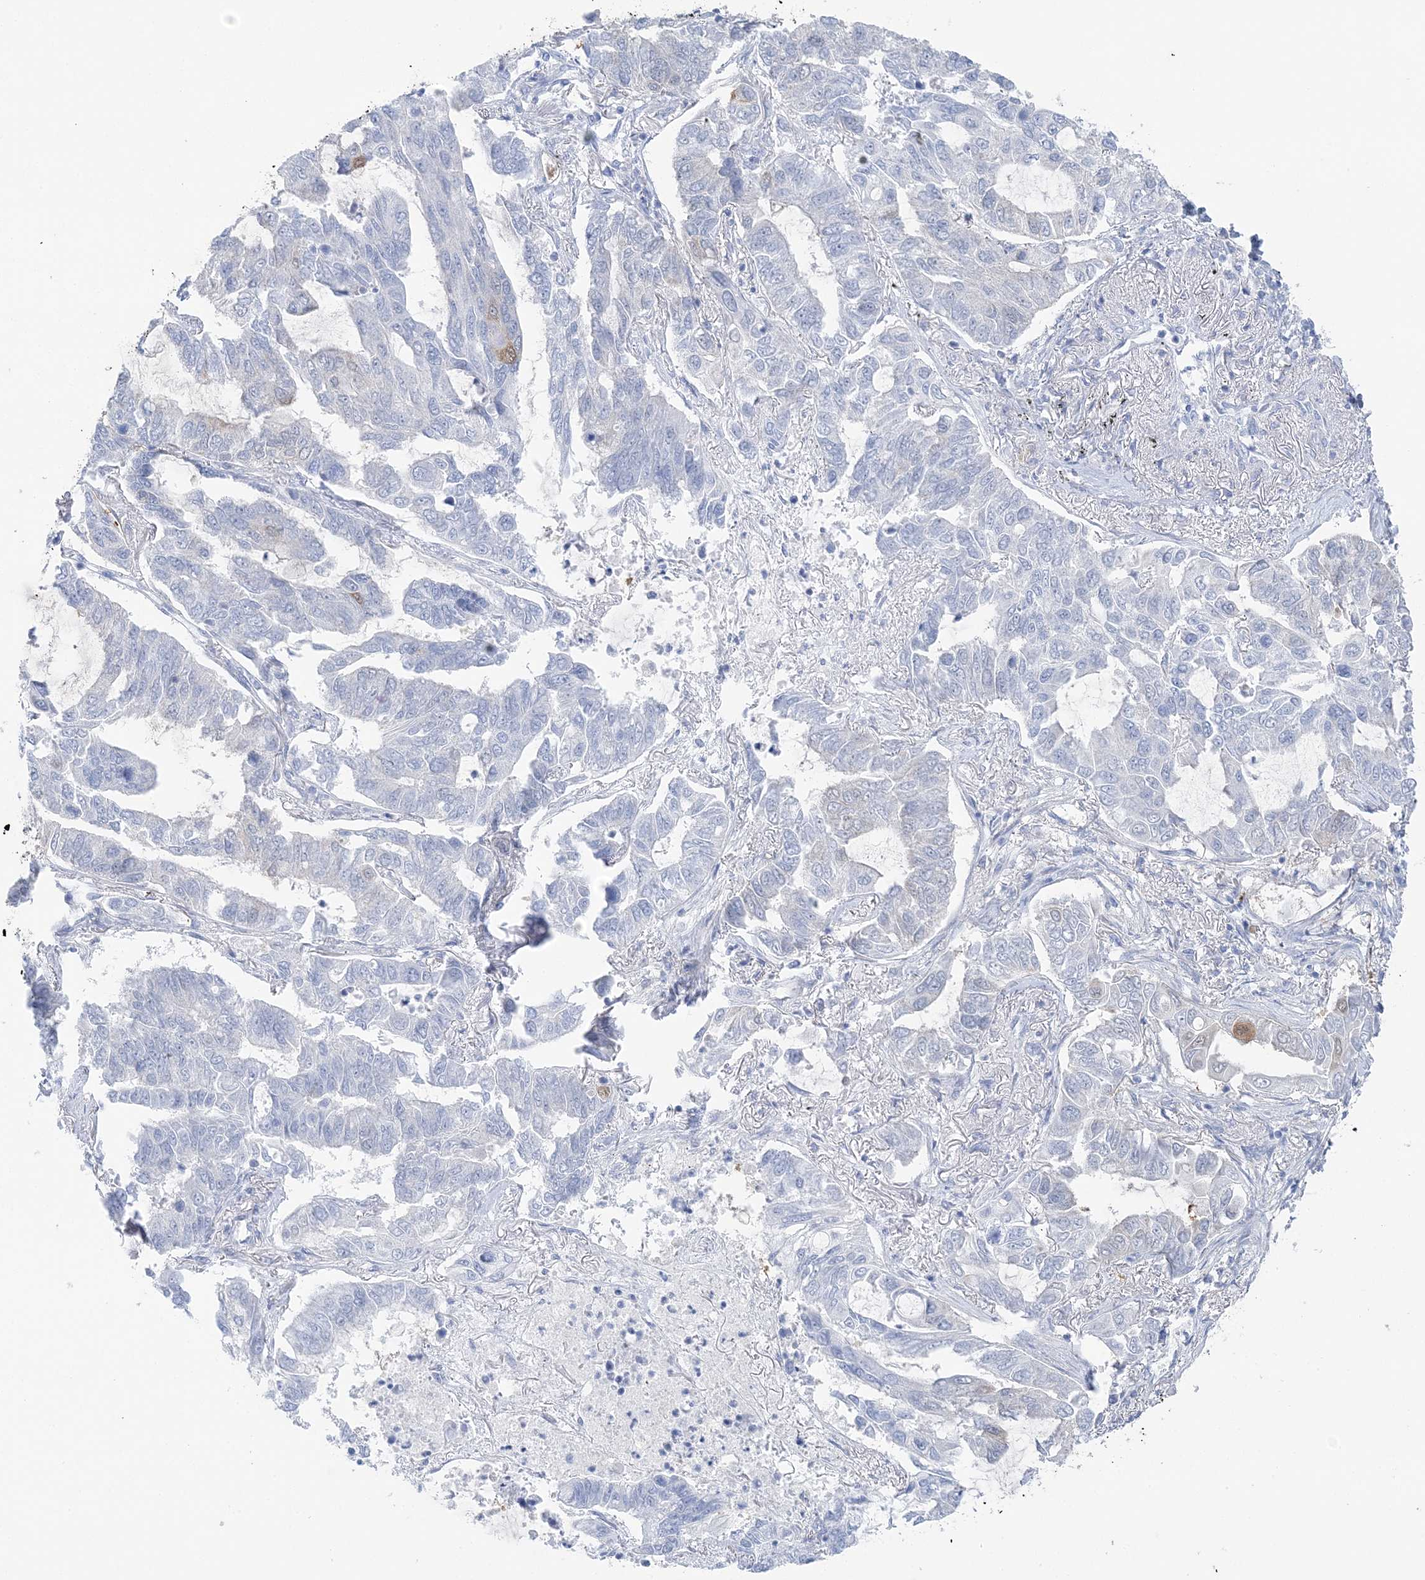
{"staining": {"intensity": "negative", "quantity": "none", "location": "none"}, "tissue": "lung cancer", "cell_type": "Tumor cells", "image_type": "cancer", "snomed": [{"axis": "morphology", "description": "Adenocarcinoma, NOS"}, {"axis": "topography", "description": "Lung"}], "caption": "Photomicrograph shows no protein positivity in tumor cells of lung cancer (adenocarcinoma) tissue.", "gene": "HMGCS1", "patient": {"sex": "male", "age": 64}}